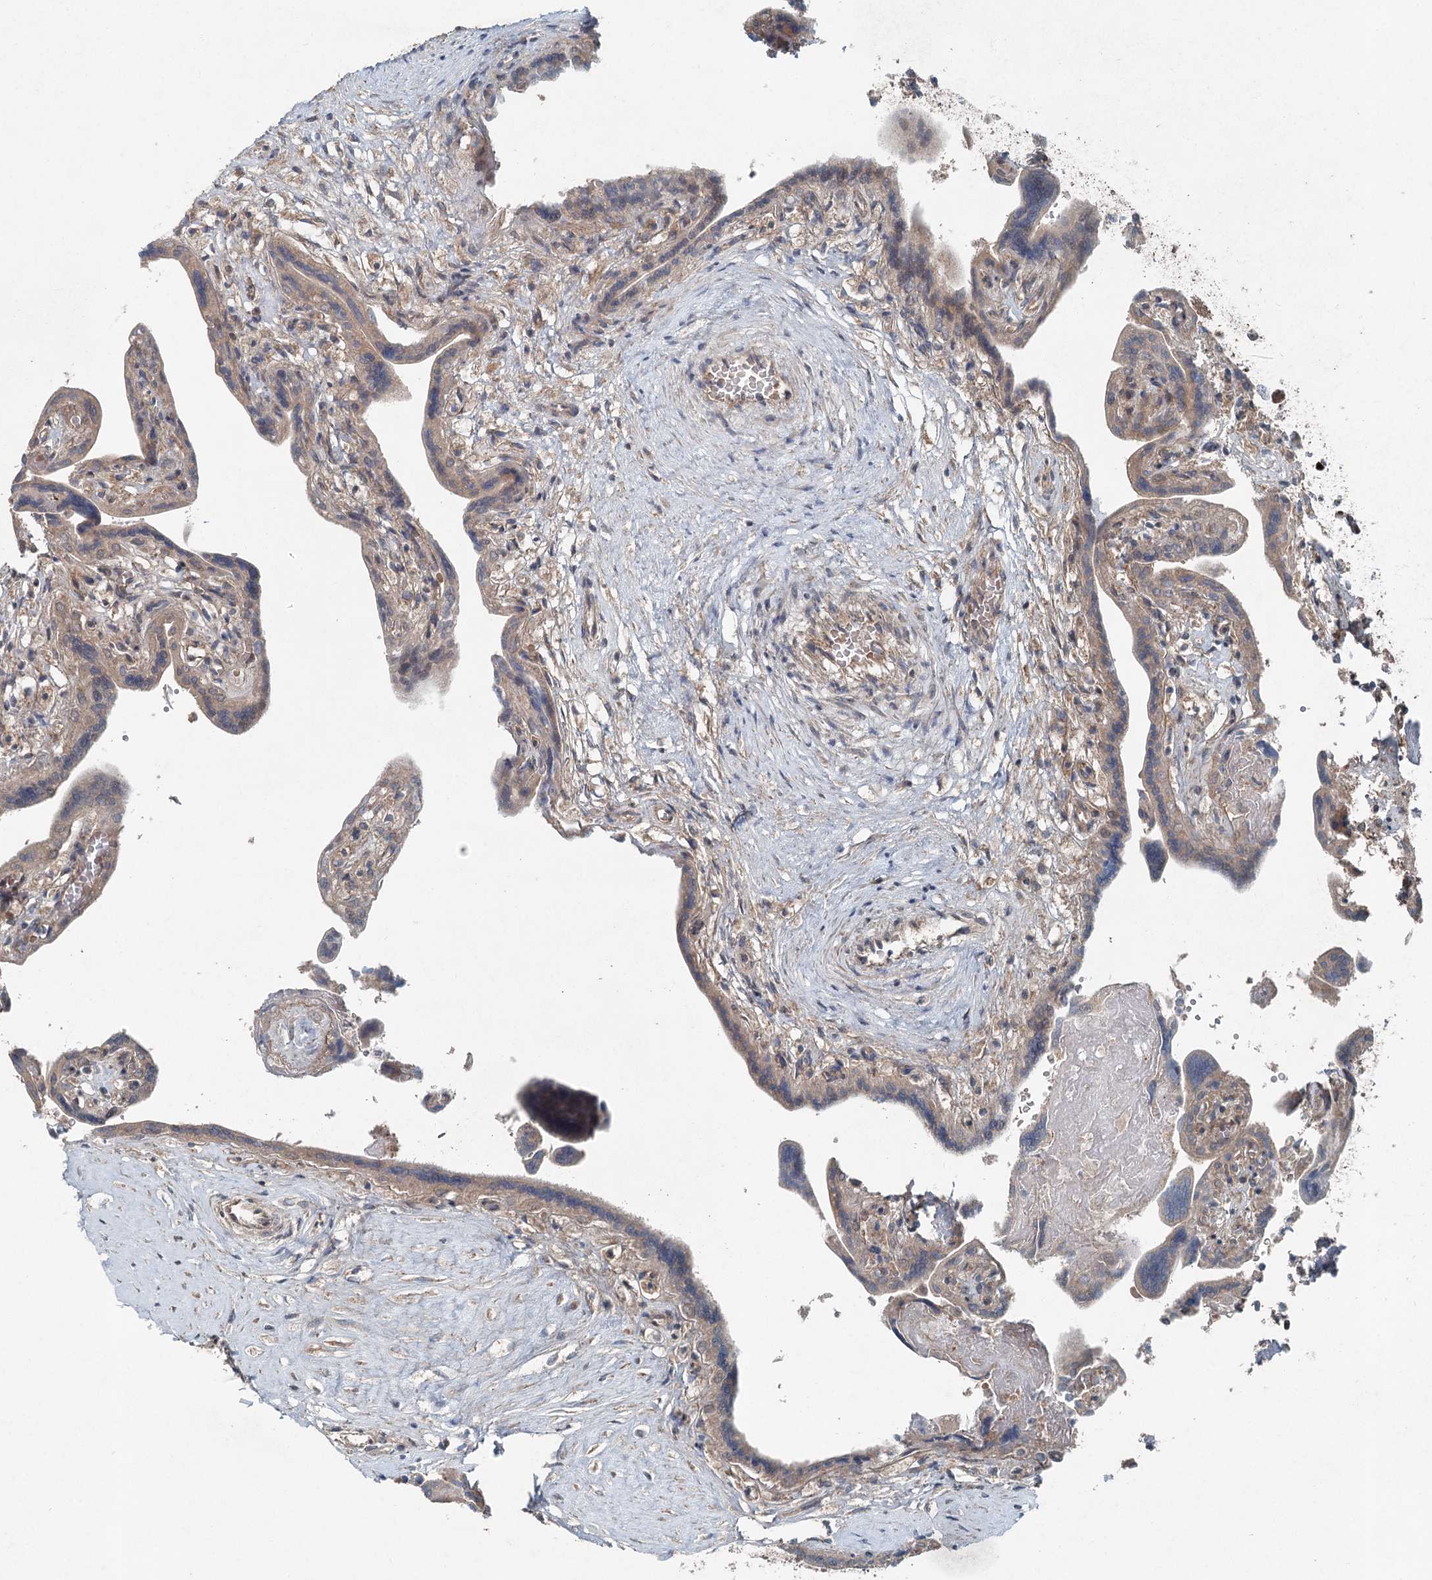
{"staining": {"intensity": "moderate", "quantity": "25%-75%", "location": "cytoplasmic/membranous"}, "tissue": "placenta", "cell_type": "Trophoblastic cells", "image_type": "normal", "snomed": [{"axis": "morphology", "description": "Normal tissue, NOS"}, {"axis": "topography", "description": "Placenta"}], "caption": "Protein analysis of unremarkable placenta demonstrates moderate cytoplasmic/membranous expression in about 25%-75% of trophoblastic cells.", "gene": "SKIC3", "patient": {"sex": "female", "age": 37}}